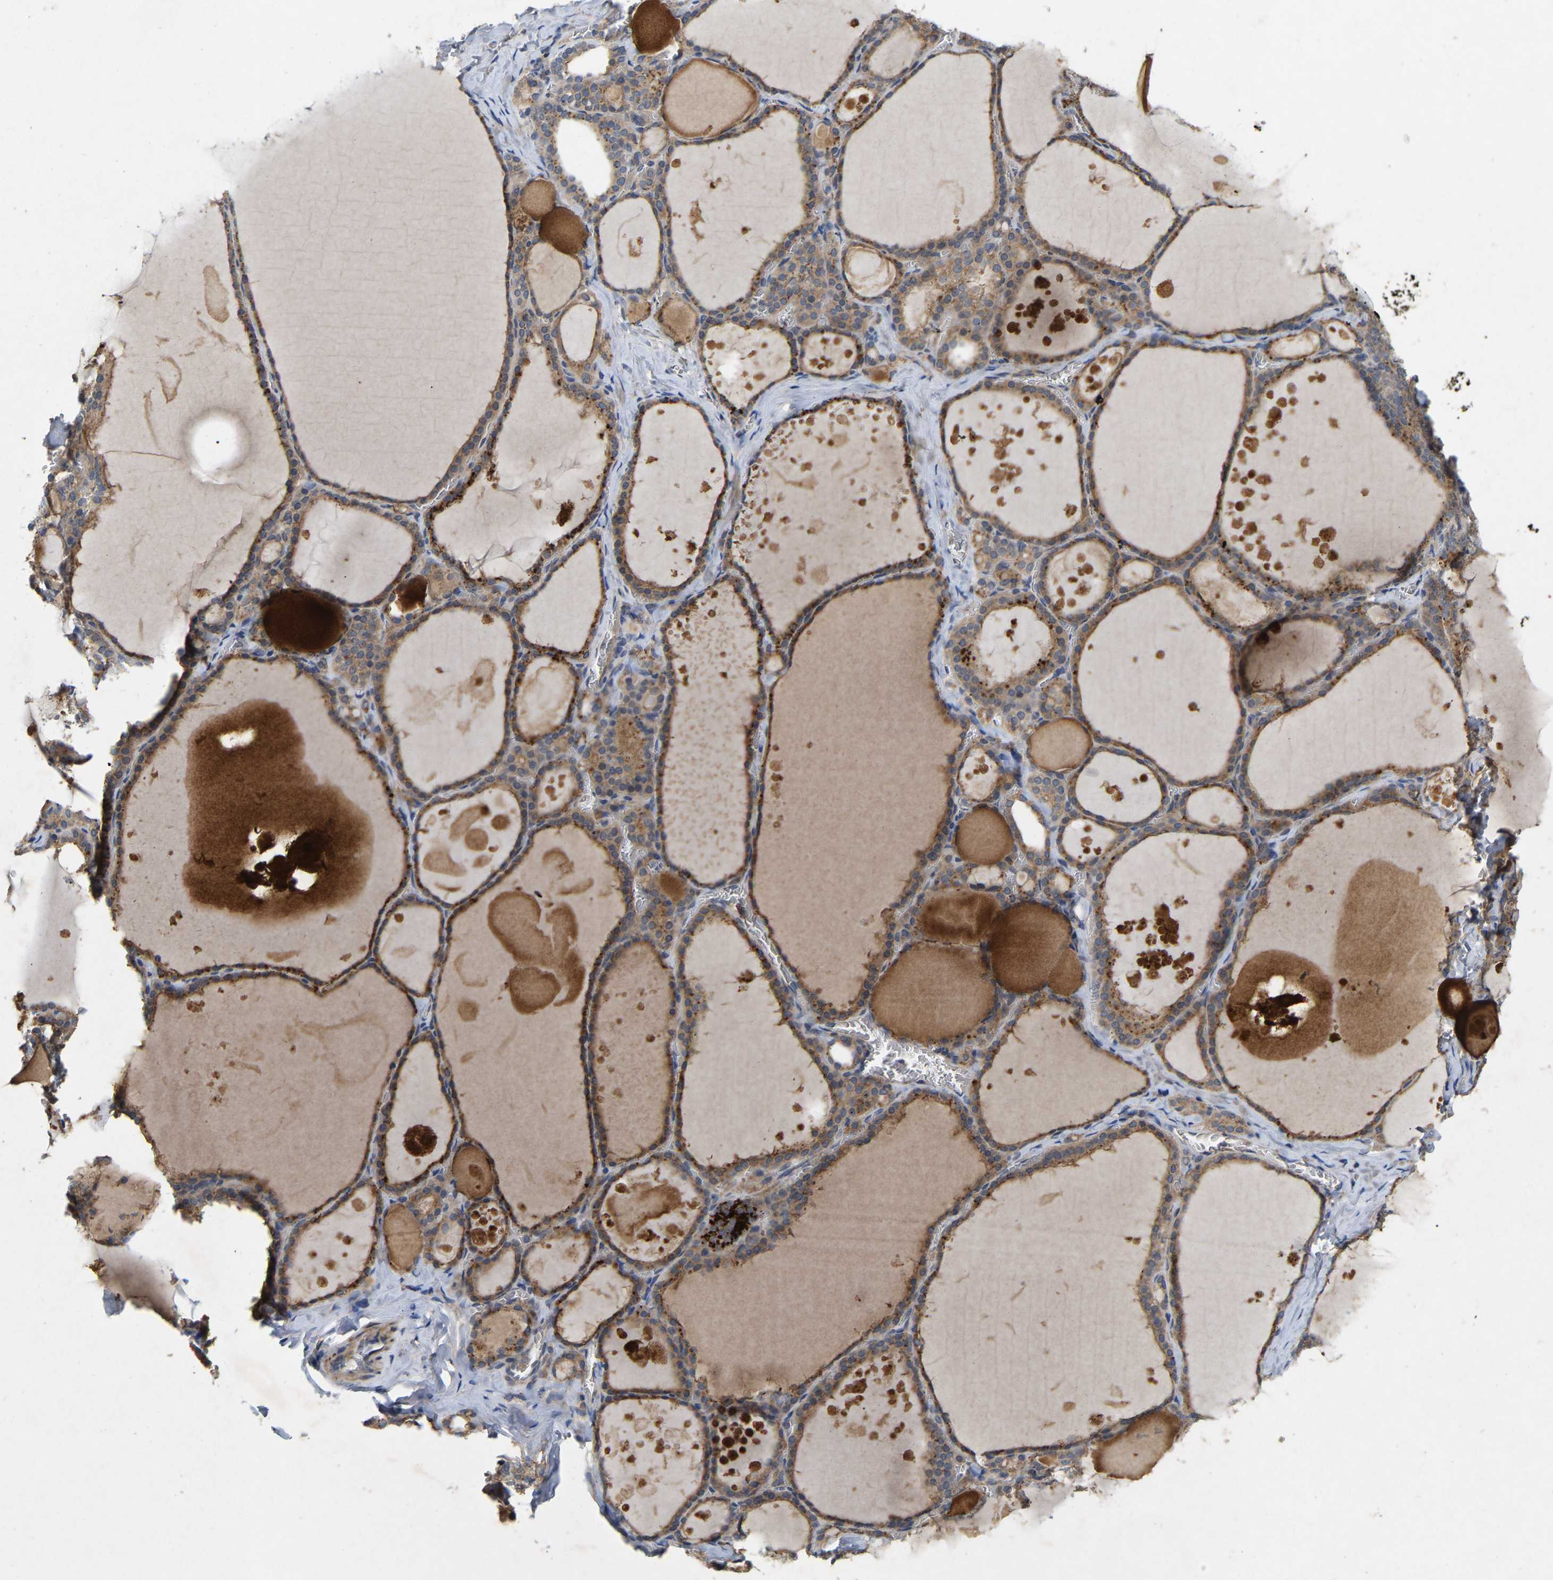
{"staining": {"intensity": "moderate", "quantity": ">75%", "location": "cytoplasmic/membranous"}, "tissue": "thyroid gland", "cell_type": "Glandular cells", "image_type": "normal", "snomed": [{"axis": "morphology", "description": "Normal tissue, NOS"}, {"axis": "topography", "description": "Thyroid gland"}], "caption": "The micrograph shows staining of normal thyroid gland, revealing moderate cytoplasmic/membranous protein expression (brown color) within glandular cells. The staining was performed using DAB (3,3'-diaminobenzidine) to visualize the protein expression in brown, while the nuclei were stained in blue with hematoxylin (Magnification: 20x).", "gene": "LPAR2", "patient": {"sex": "male", "age": 56}}